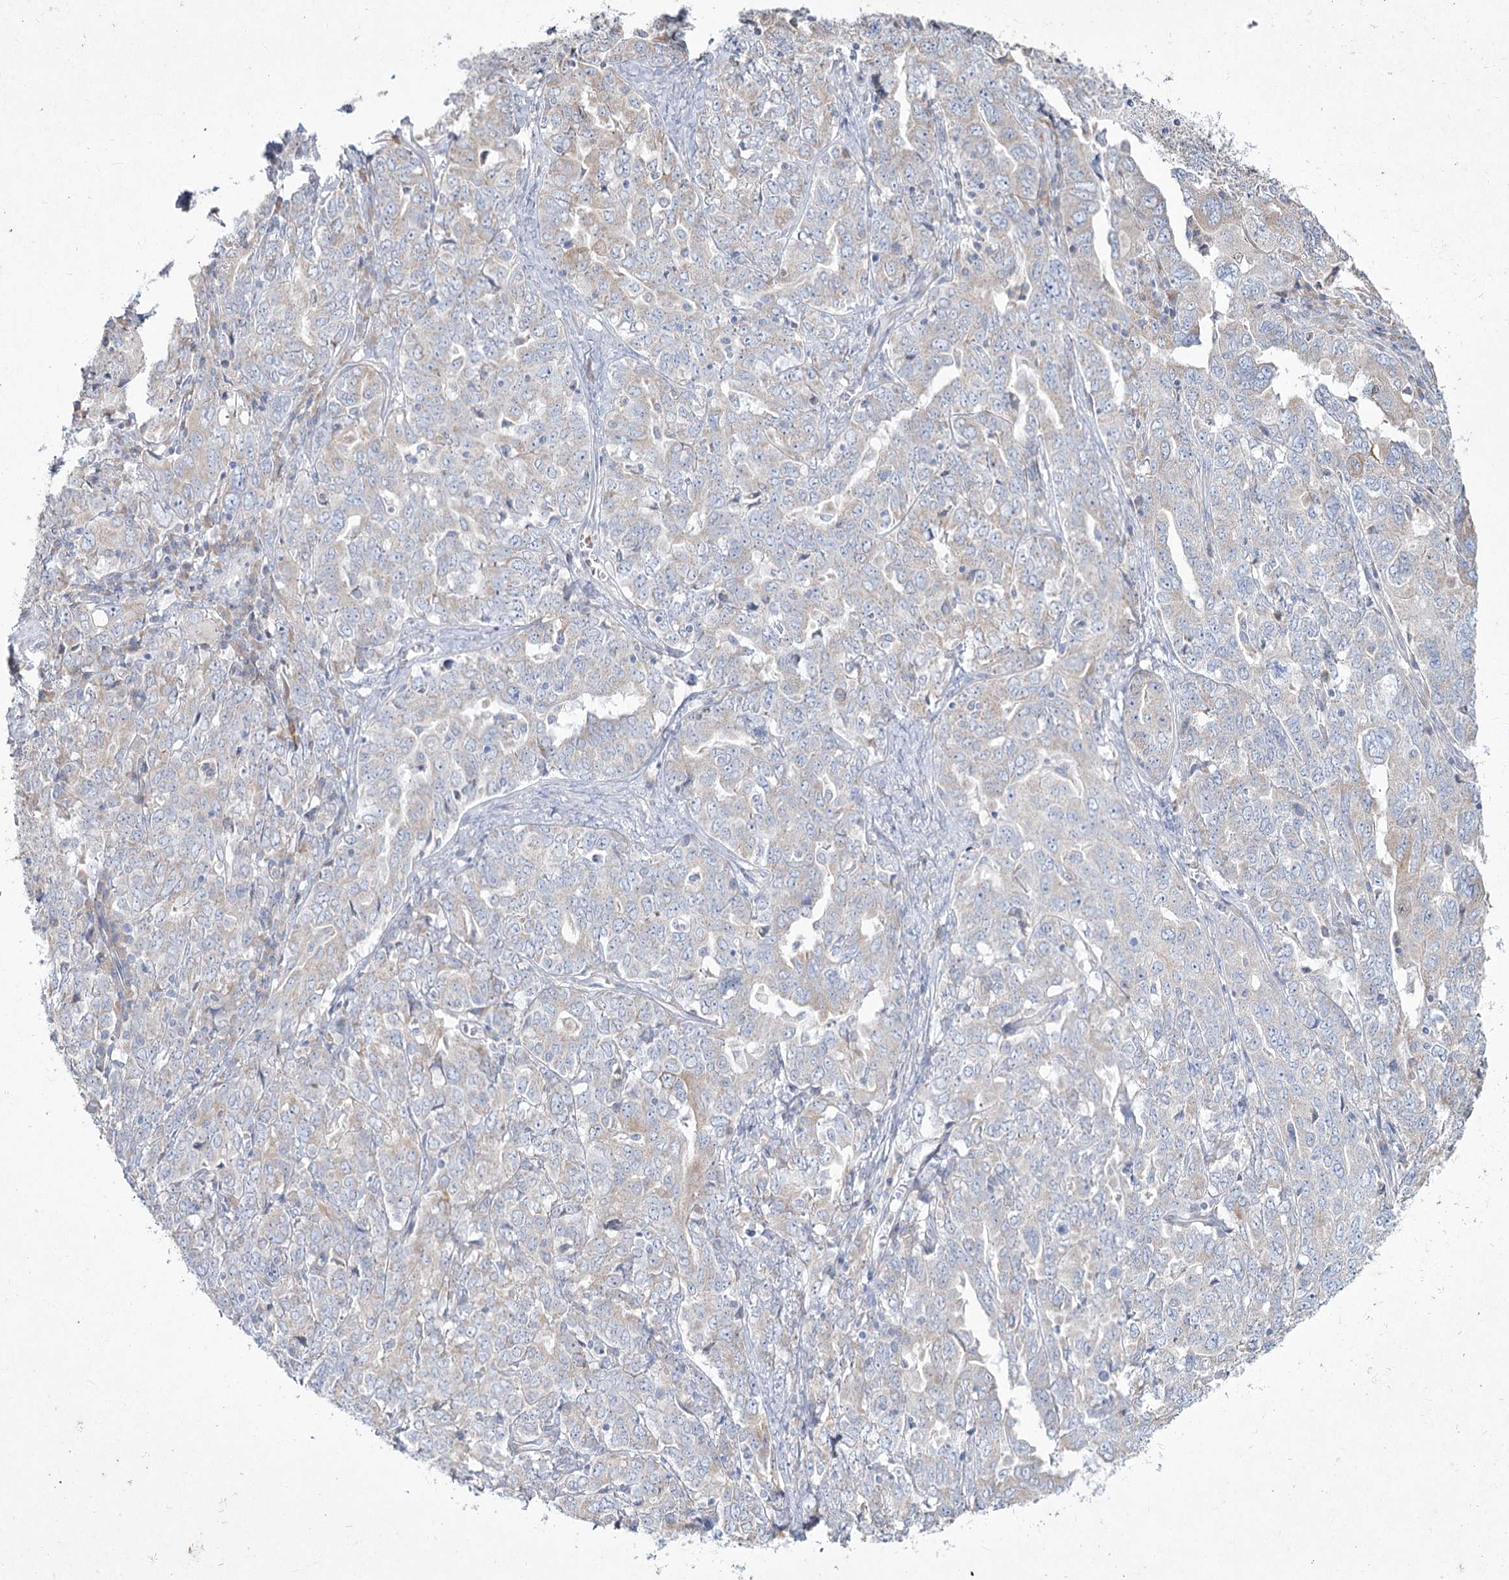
{"staining": {"intensity": "negative", "quantity": "none", "location": "none"}, "tissue": "ovarian cancer", "cell_type": "Tumor cells", "image_type": "cancer", "snomed": [{"axis": "morphology", "description": "Carcinoma, endometroid"}, {"axis": "topography", "description": "Ovary"}], "caption": "Immunohistochemistry (IHC) histopathology image of human ovarian cancer stained for a protein (brown), which exhibits no staining in tumor cells.", "gene": "NIPAL4", "patient": {"sex": "female", "age": 62}}